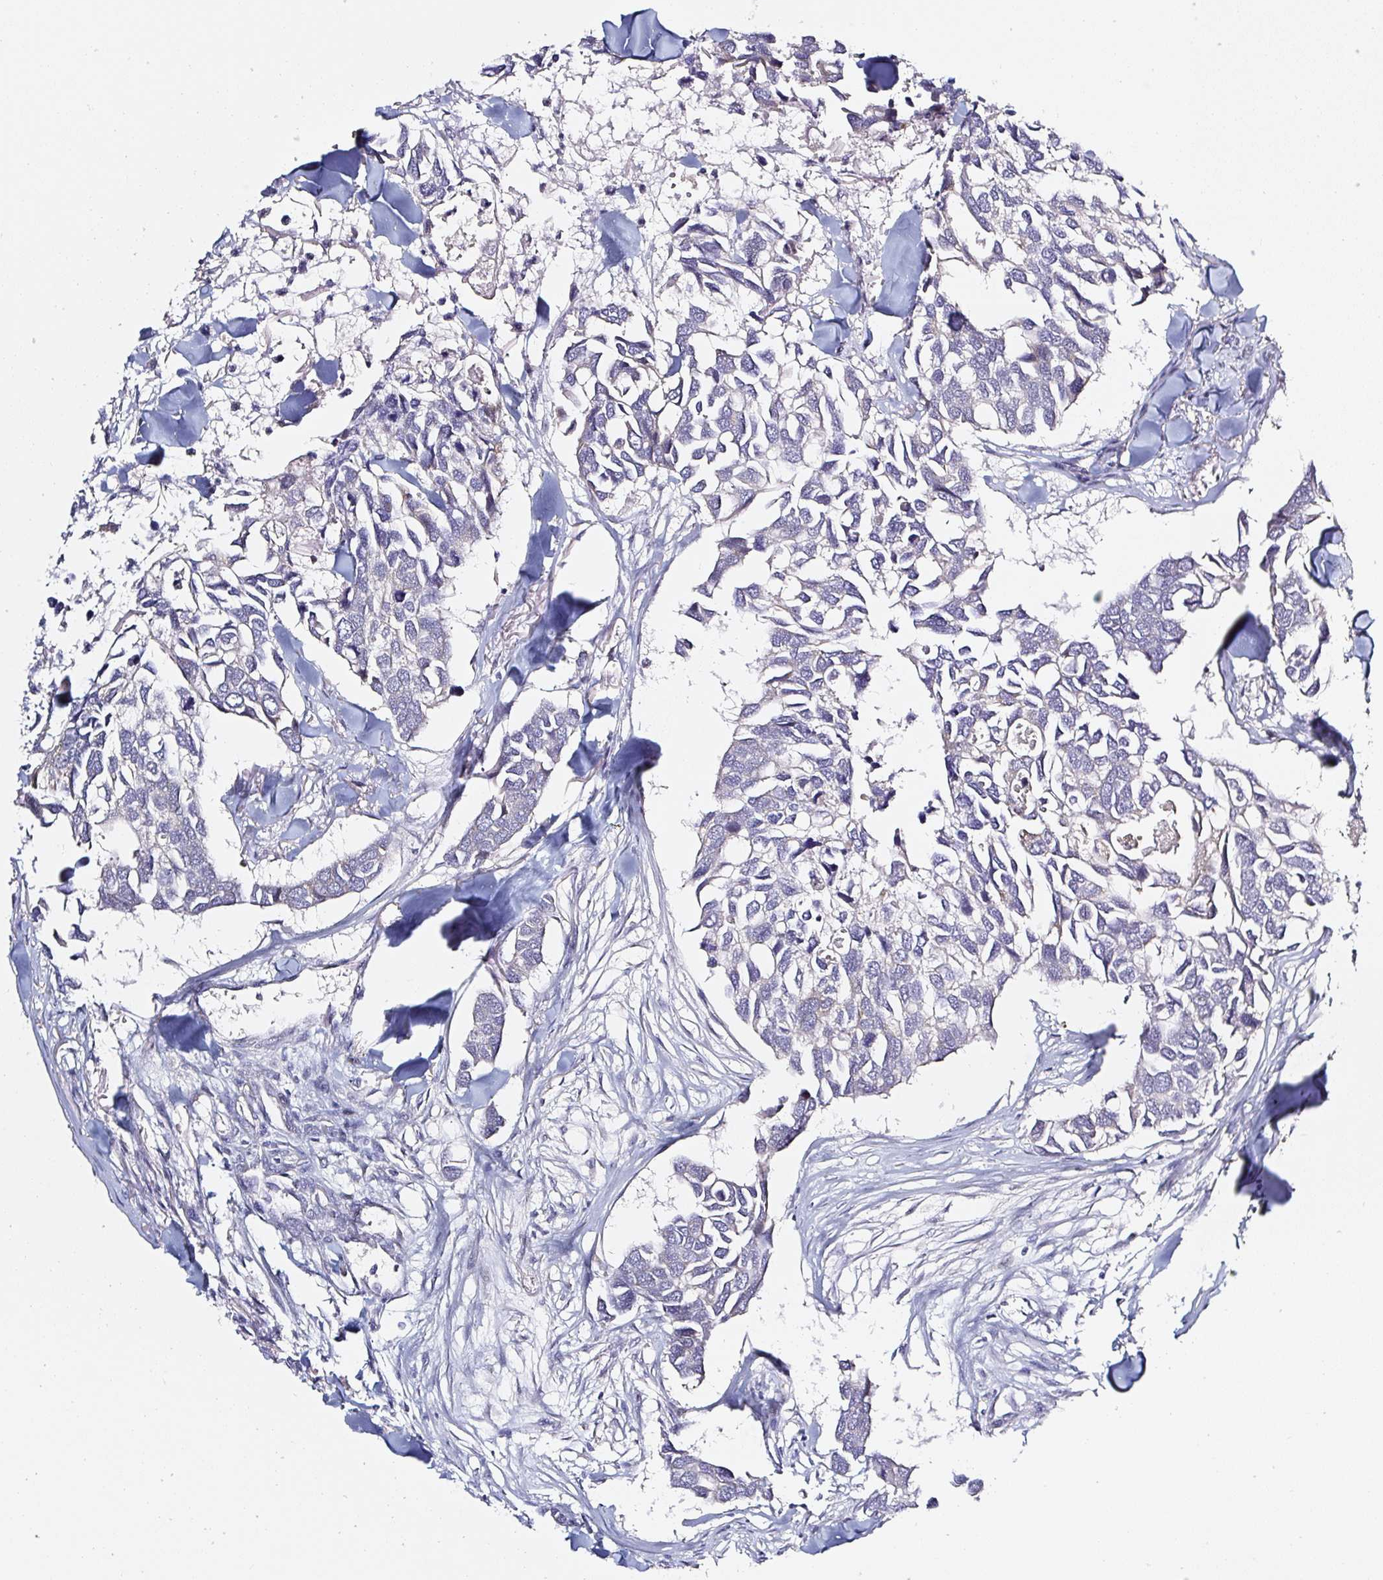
{"staining": {"intensity": "negative", "quantity": "none", "location": "none"}, "tissue": "breast cancer", "cell_type": "Tumor cells", "image_type": "cancer", "snomed": [{"axis": "morphology", "description": "Duct carcinoma"}, {"axis": "topography", "description": "Breast"}], "caption": "Breast intraductal carcinoma was stained to show a protein in brown. There is no significant expression in tumor cells. The staining was performed using DAB (3,3'-diaminobenzidine) to visualize the protein expression in brown, while the nuclei were stained in blue with hematoxylin (Magnification: 20x).", "gene": "PRKAA2", "patient": {"sex": "female", "age": 83}}